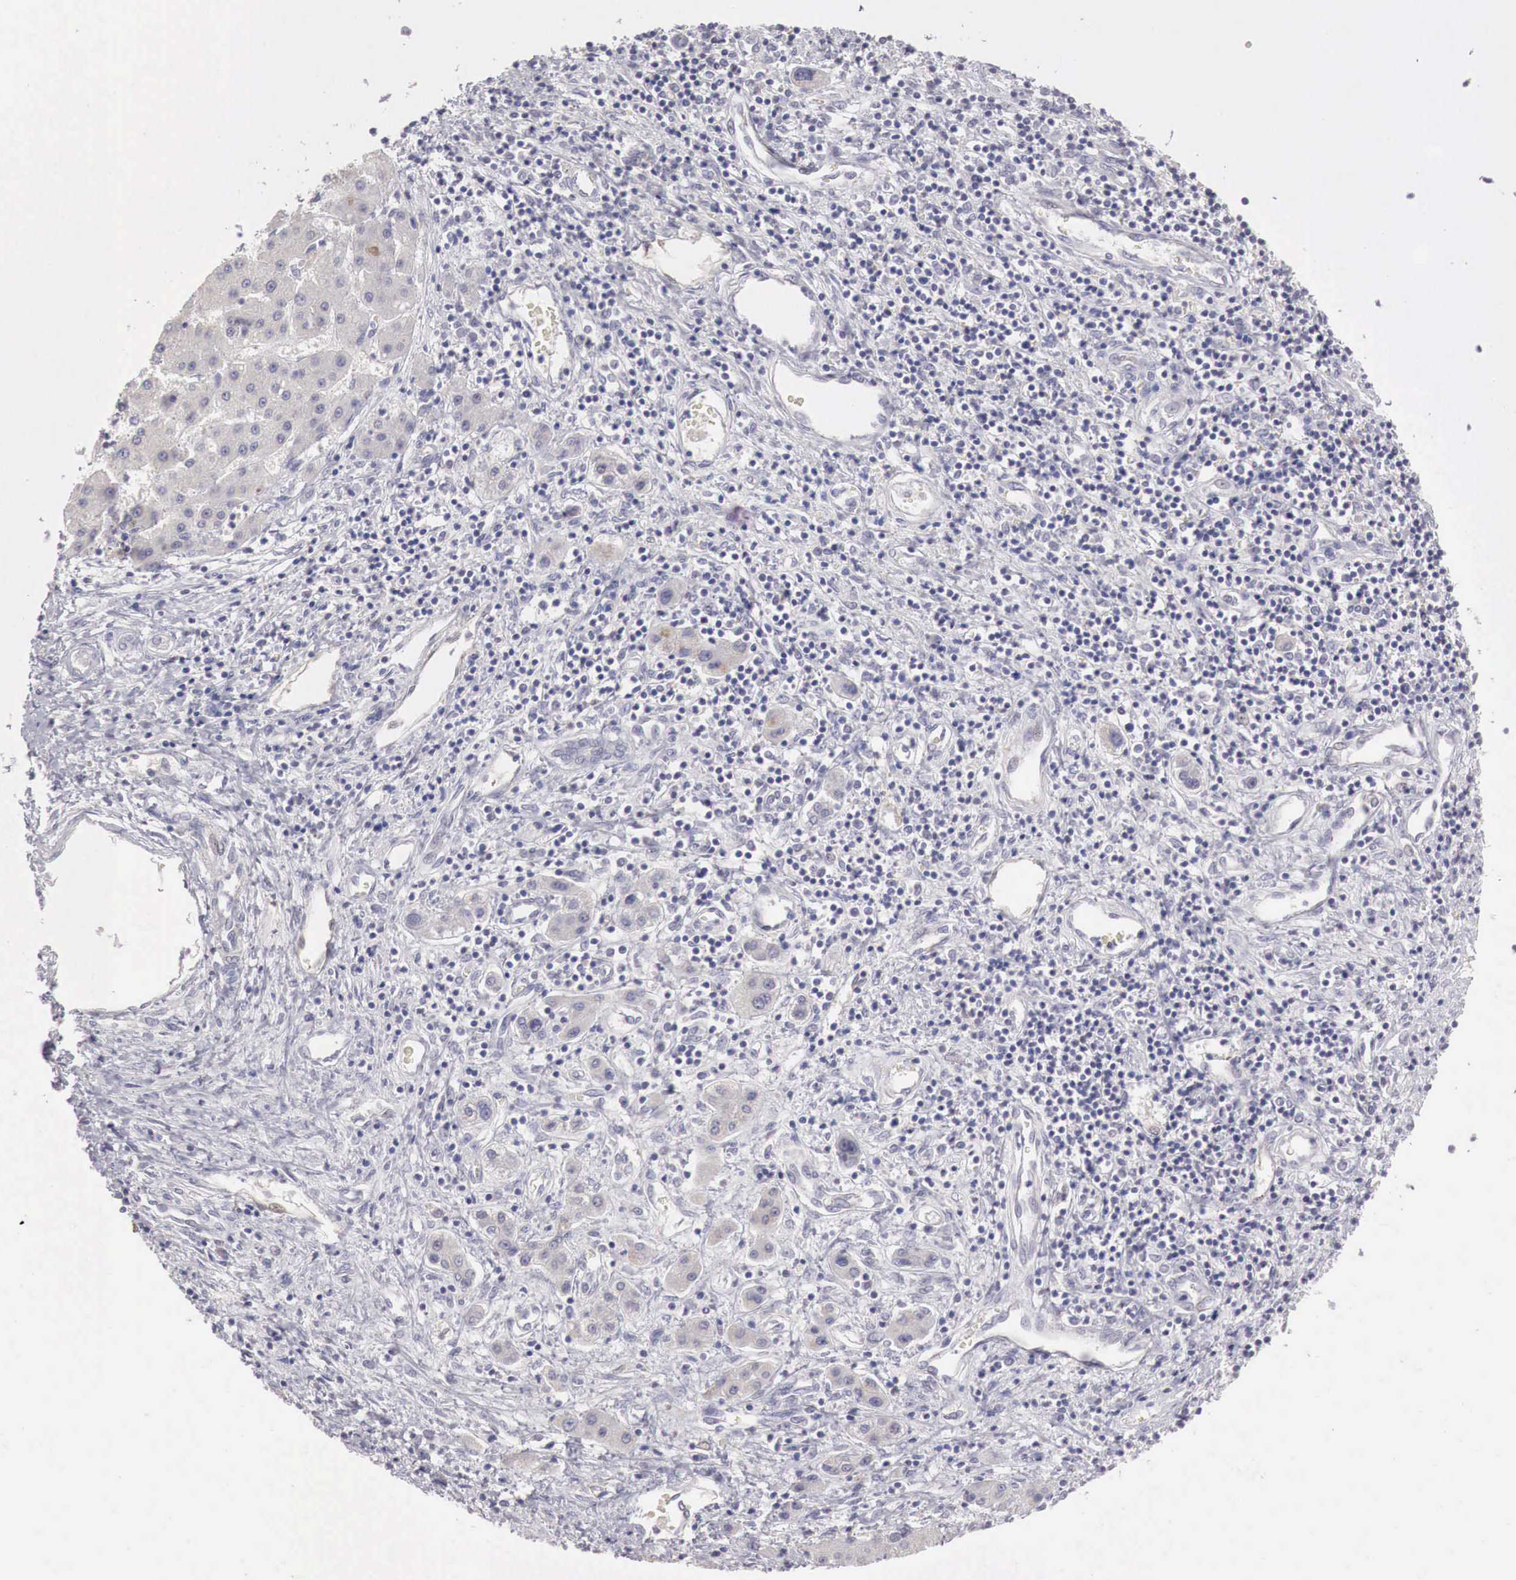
{"staining": {"intensity": "negative", "quantity": "none", "location": "none"}, "tissue": "liver cancer", "cell_type": "Tumor cells", "image_type": "cancer", "snomed": [{"axis": "morphology", "description": "Carcinoma, Hepatocellular, NOS"}, {"axis": "topography", "description": "Liver"}], "caption": "The histopathology image reveals no staining of tumor cells in liver cancer (hepatocellular carcinoma).", "gene": "GATA1", "patient": {"sex": "male", "age": 24}}